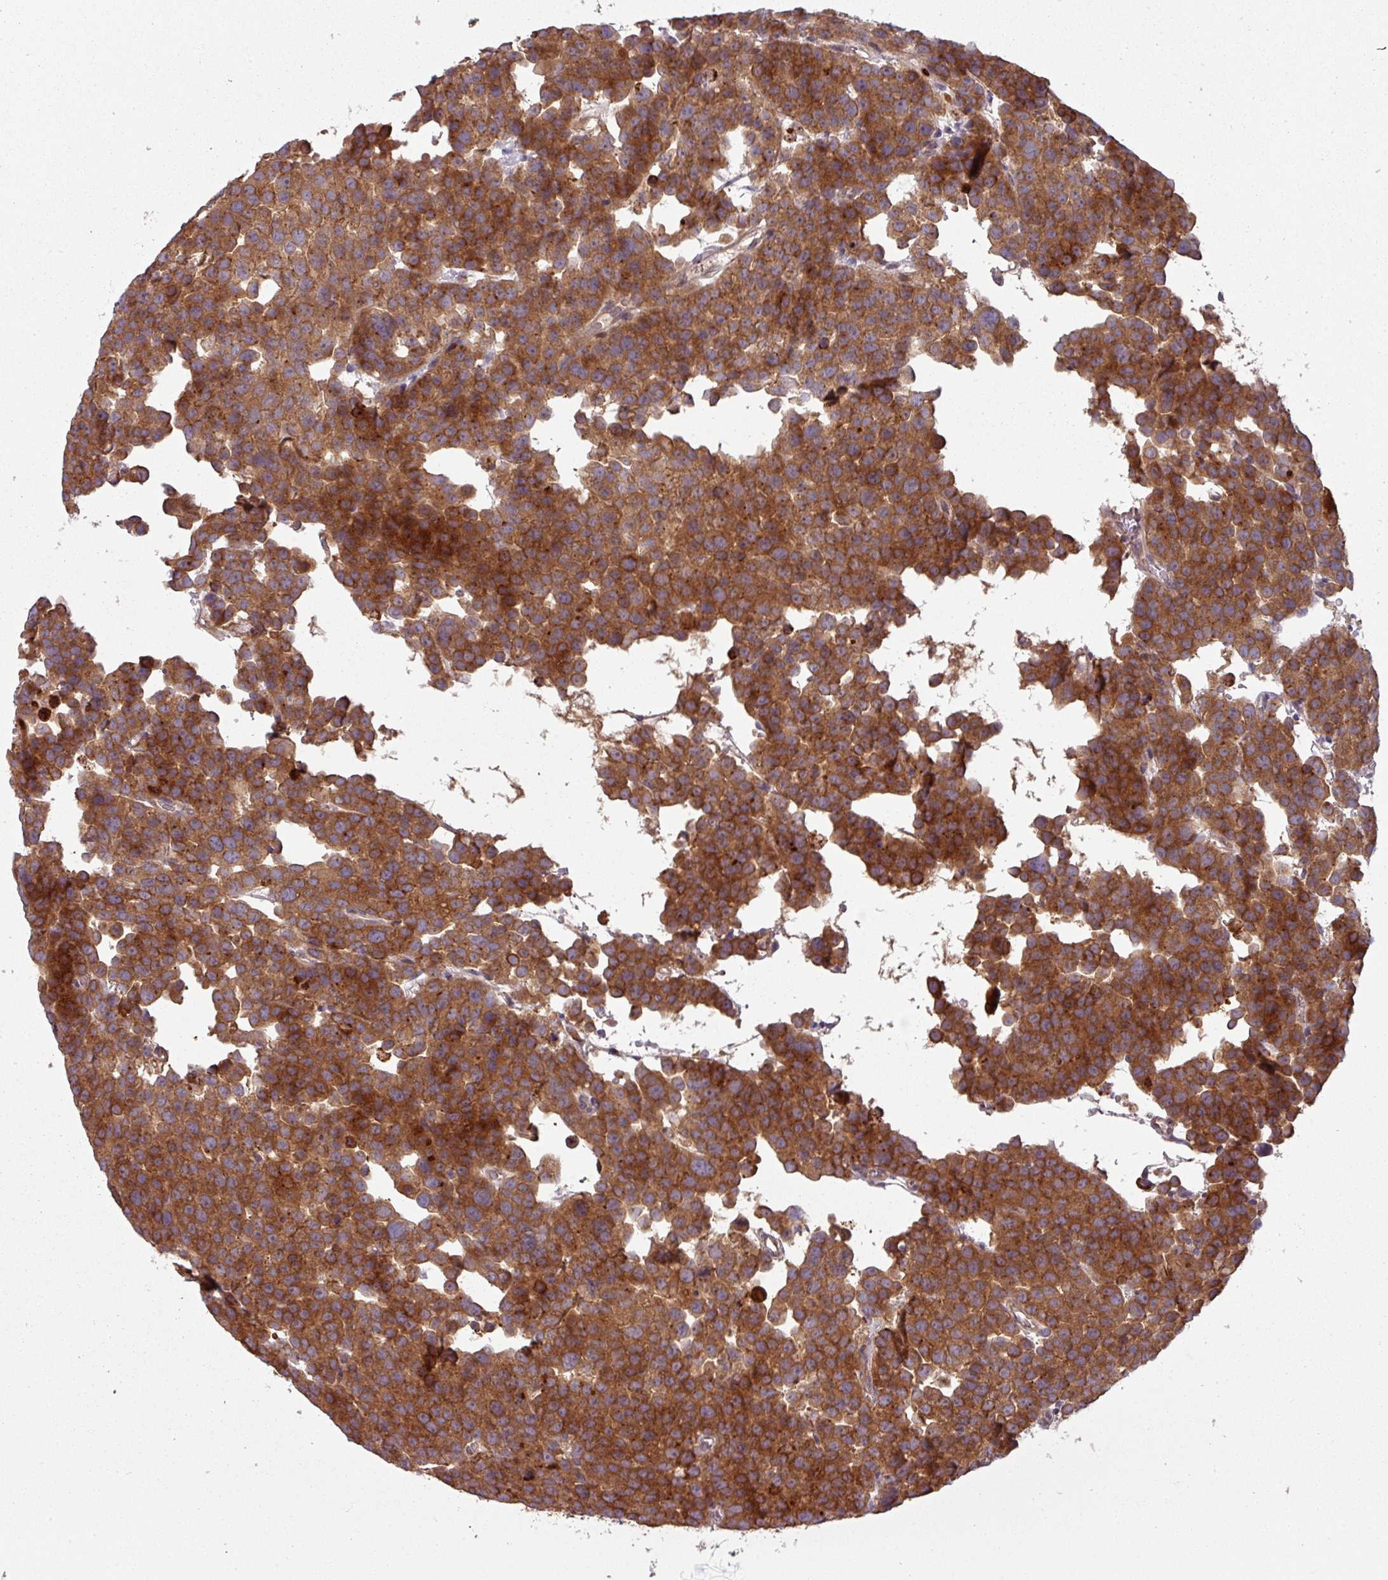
{"staining": {"intensity": "strong", "quantity": ">75%", "location": "cytoplasmic/membranous"}, "tissue": "testis cancer", "cell_type": "Tumor cells", "image_type": "cancer", "snomed": [{"axis": "morphology", "description": "Seminoma, NOS"}, {"axis": "topography", "description": "Testis"}], "caption": "This is a micrograph of immunohistochemistry (IHC) staining of testis cancer, which shows strong staining in the cytoplasmic/membranous of tumor cells.", "gene": "GSKIP", "patient": {"sex": "male", "age": 71}}